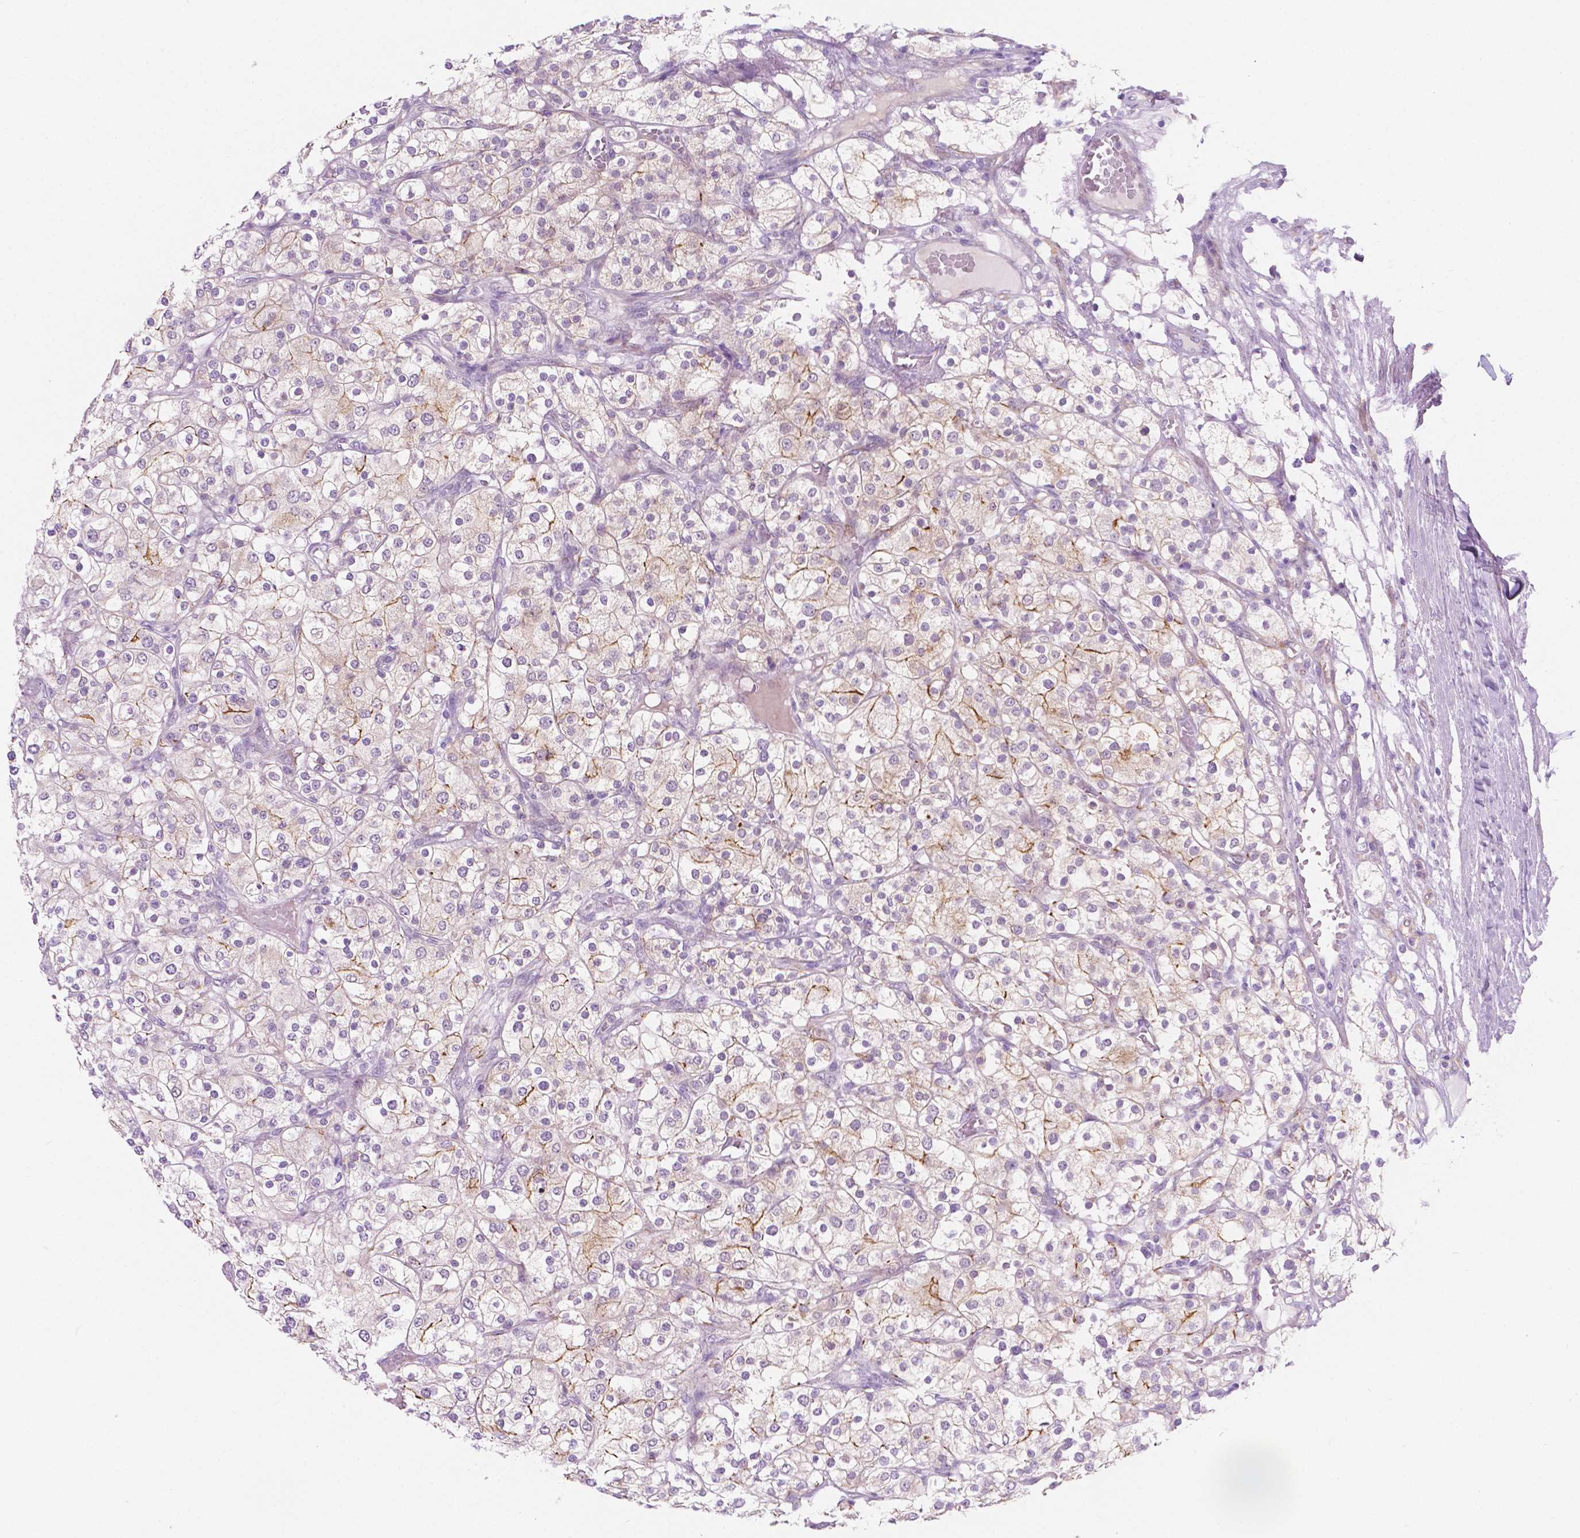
{"staining": {"intensity": "moderate", "quantity": "<25%", "location": "cytoplasmic/membranous"}, "tissue": "renal cancer", "cell_type": "Tumor cells", "image_type": "cancer", "snomed": [{"axis": "morphology", "description": "Adenocarcinoma, NOS"}, {"axis": "topography", "description": "Kidney"}], "caption": "There is low levels of moderate cytoplasmic/membranous expression in tumor cells of renal adenocarcinoma, as demonstrated by immunohistochemical staining (brown color).", "gene": "EPPK1", "patient": {"sex": "male", "age": 80}}